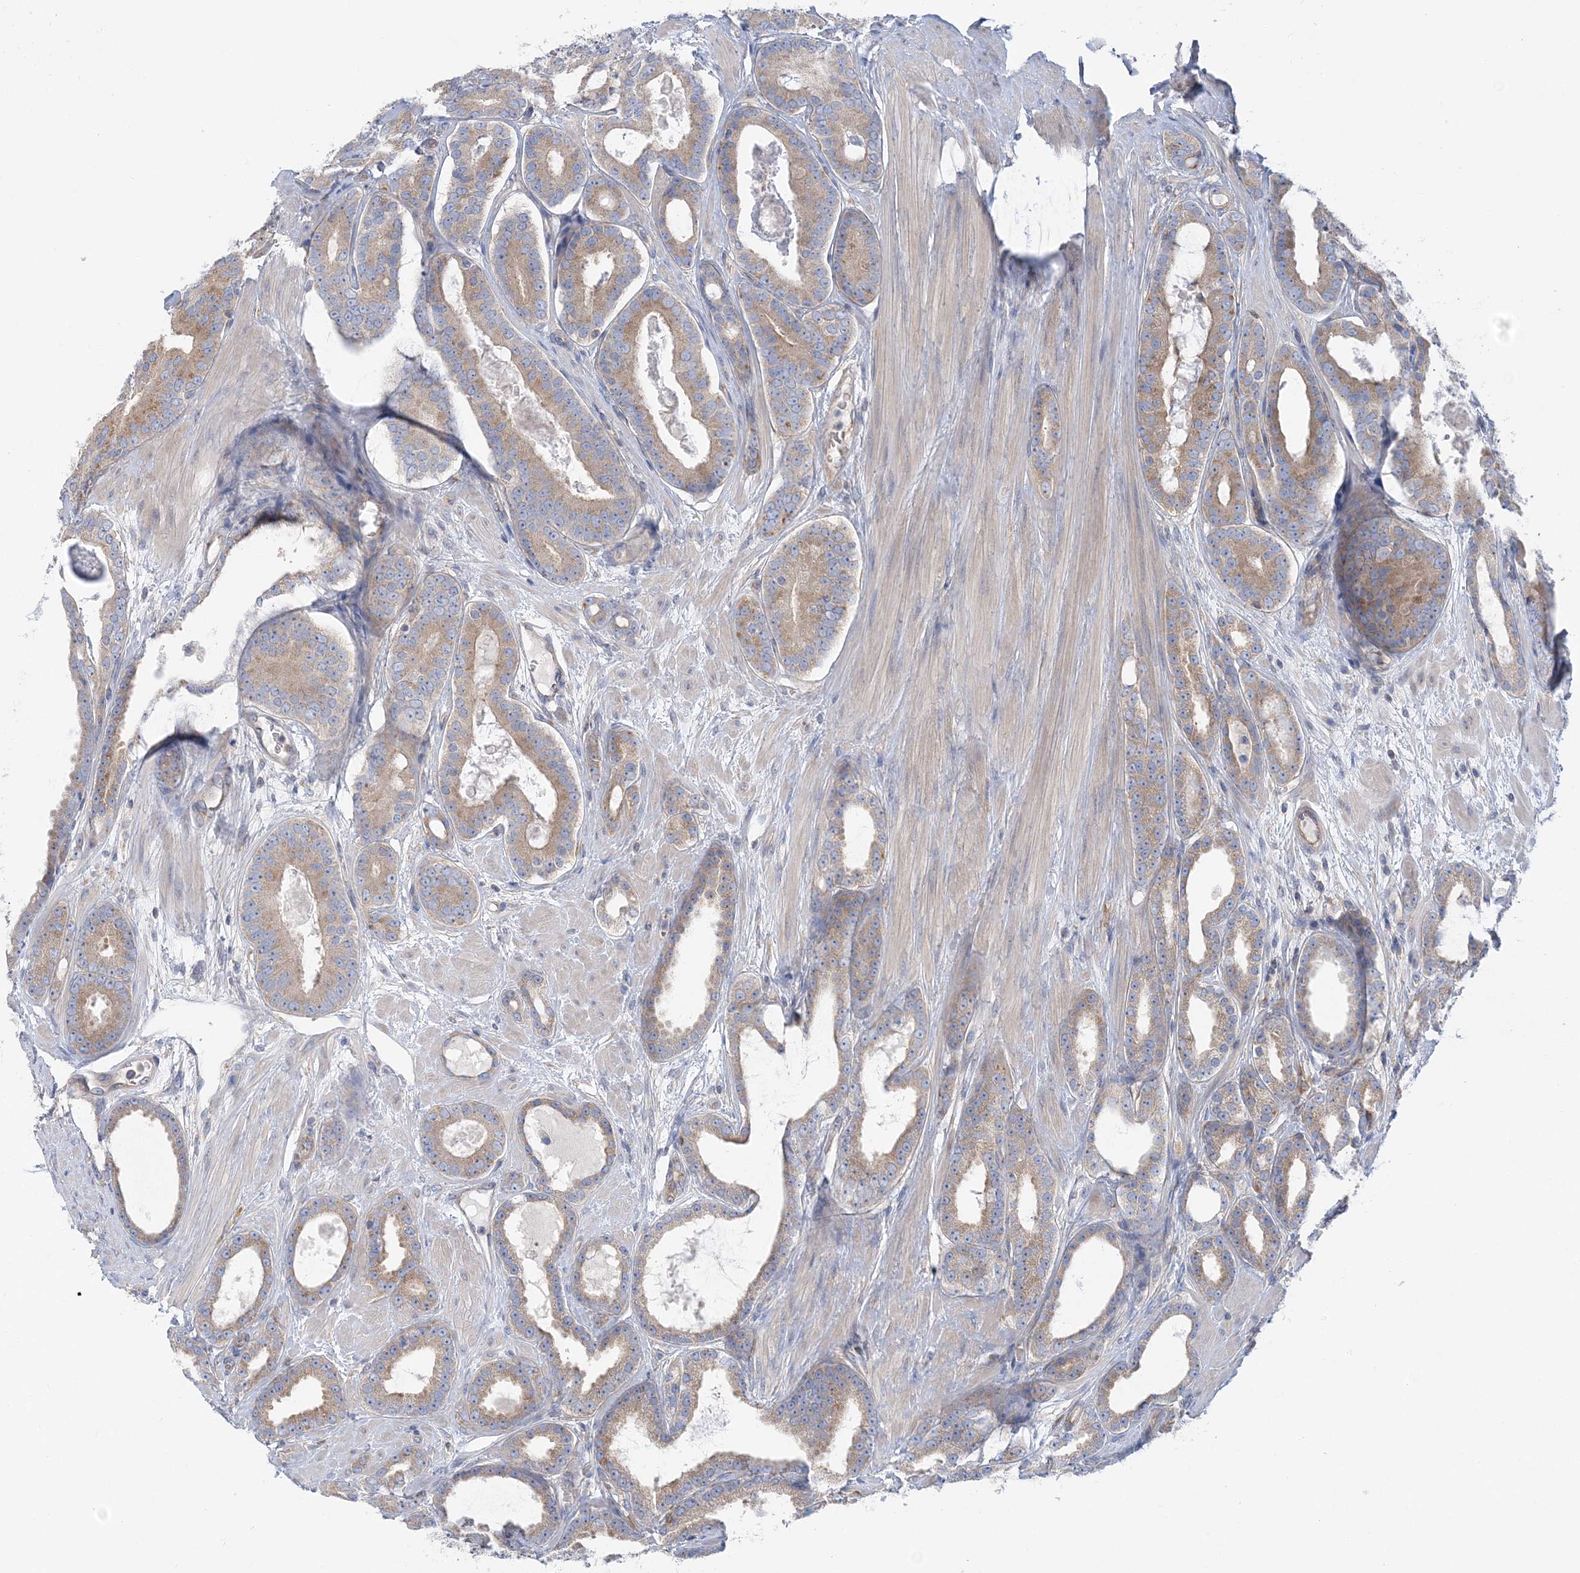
{"staining": {"intensity": "moderate", "quantity": ">75%", "location": "cytoplasmic/membranous"}, "tissue": "prostate cancer", "cell_type": "Tumor cells", "image_type": "cancer", "snomed": [{"axis": "morphology", "description": "Adenocarcinoma, High grade"}, {"axis": "topography", "description": "Prostate"}], "caption": "Brown immunohistochemical staining in human high-grade adenocarcinoma (prostate) shows moderate cytoplasmic/membranous positivity in about >75% of tumor cells.", "gene": "FAM114A2", "patient": {"sex": "male", "age": 60}}